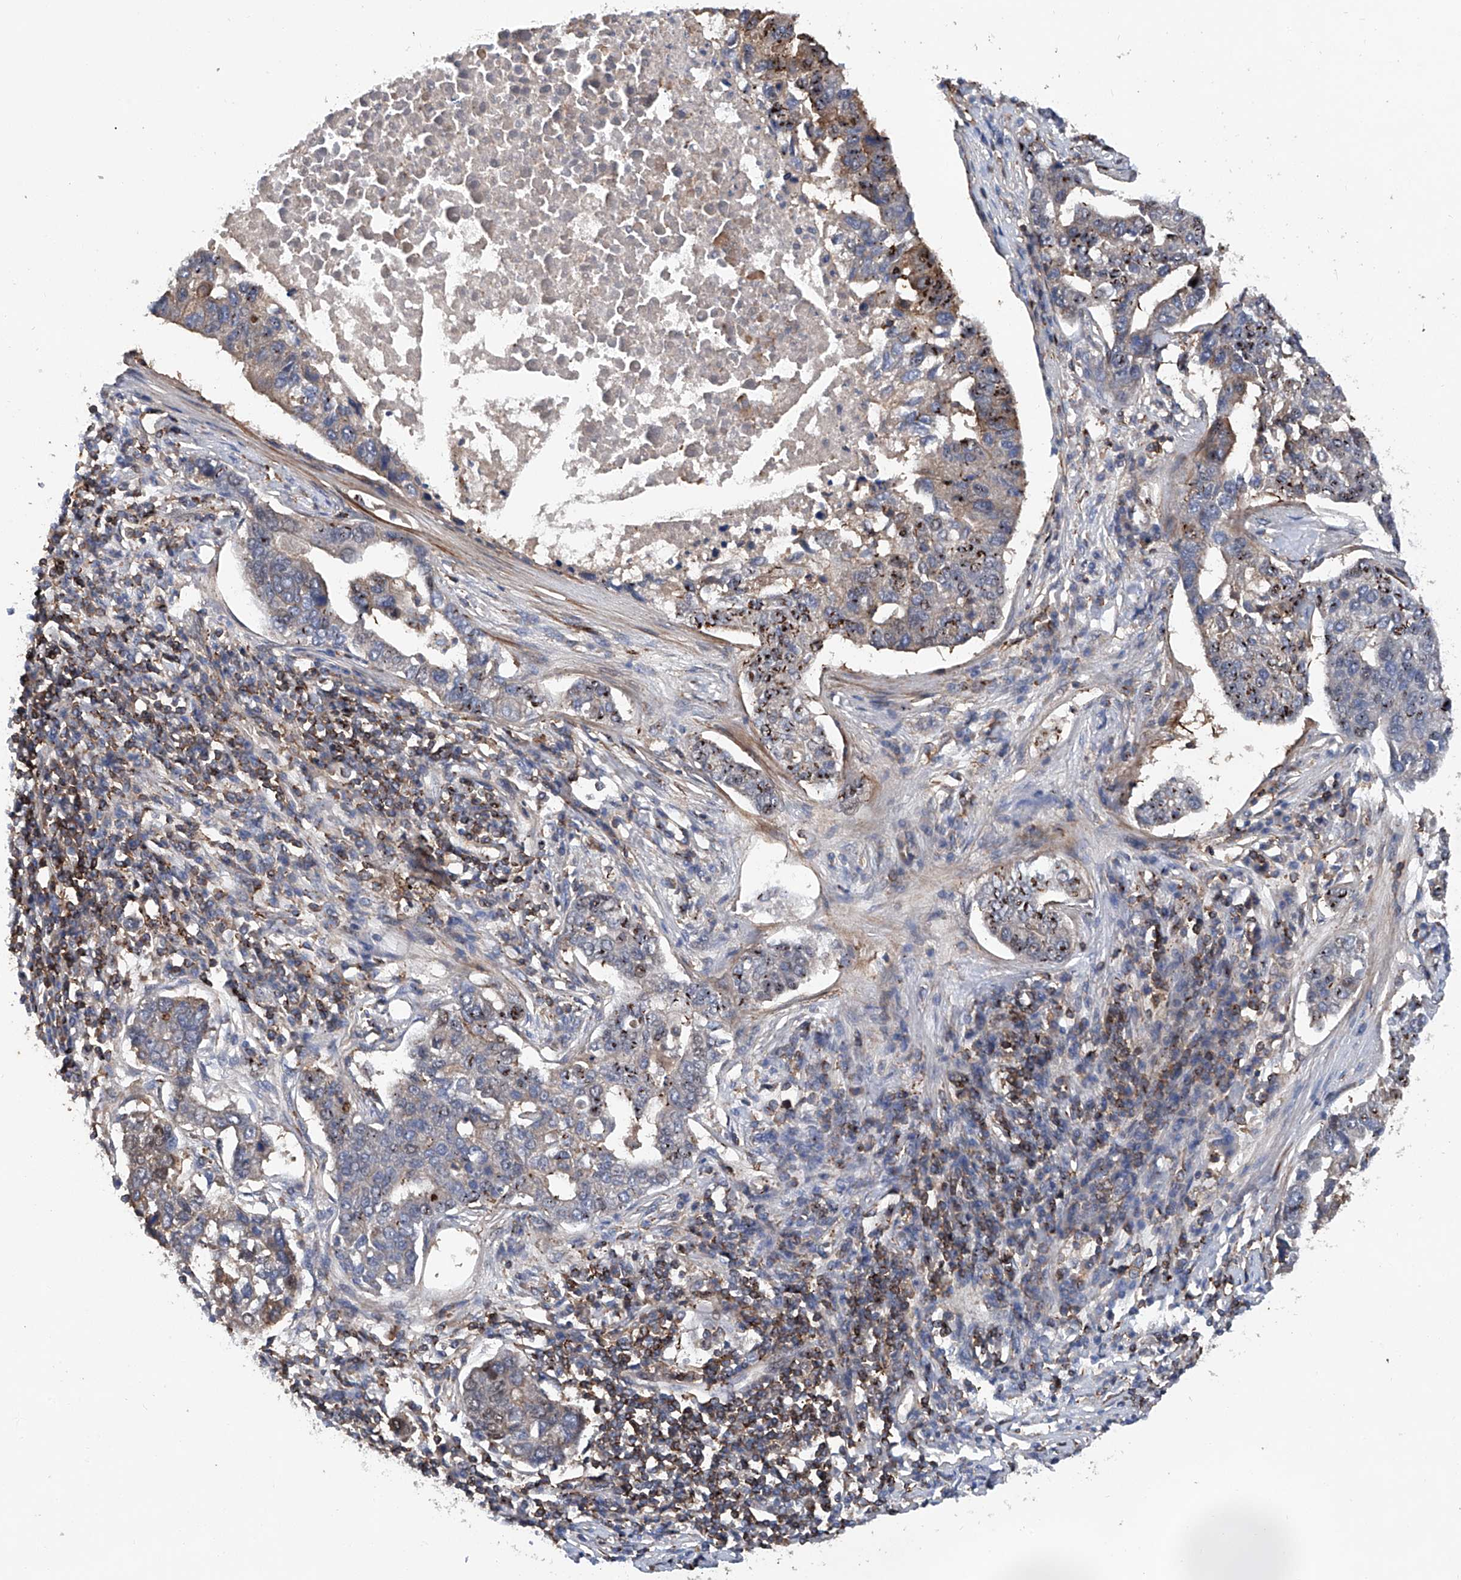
{"staining": {"intensity": "strong", "quantity": ">75%", "location": "nuclear"}, "tissue": "pancreatic cancer", "cell_type": "Tumor cells", "image_type": "cancer", "snomed": [{"axis": "morphology", "description": "Adenocarcinoma, NOS"}, {"axis": "topography", "description": "Pancreas"}], "caption": "Immunohistochemical staining of pancreatic cancer (adenocarcinoma) exhibits strong nuclear protein expression in about >75% of tumor cells.", "gene": "NT5C3A", "patient": {"sex": "female", "age": 61}}